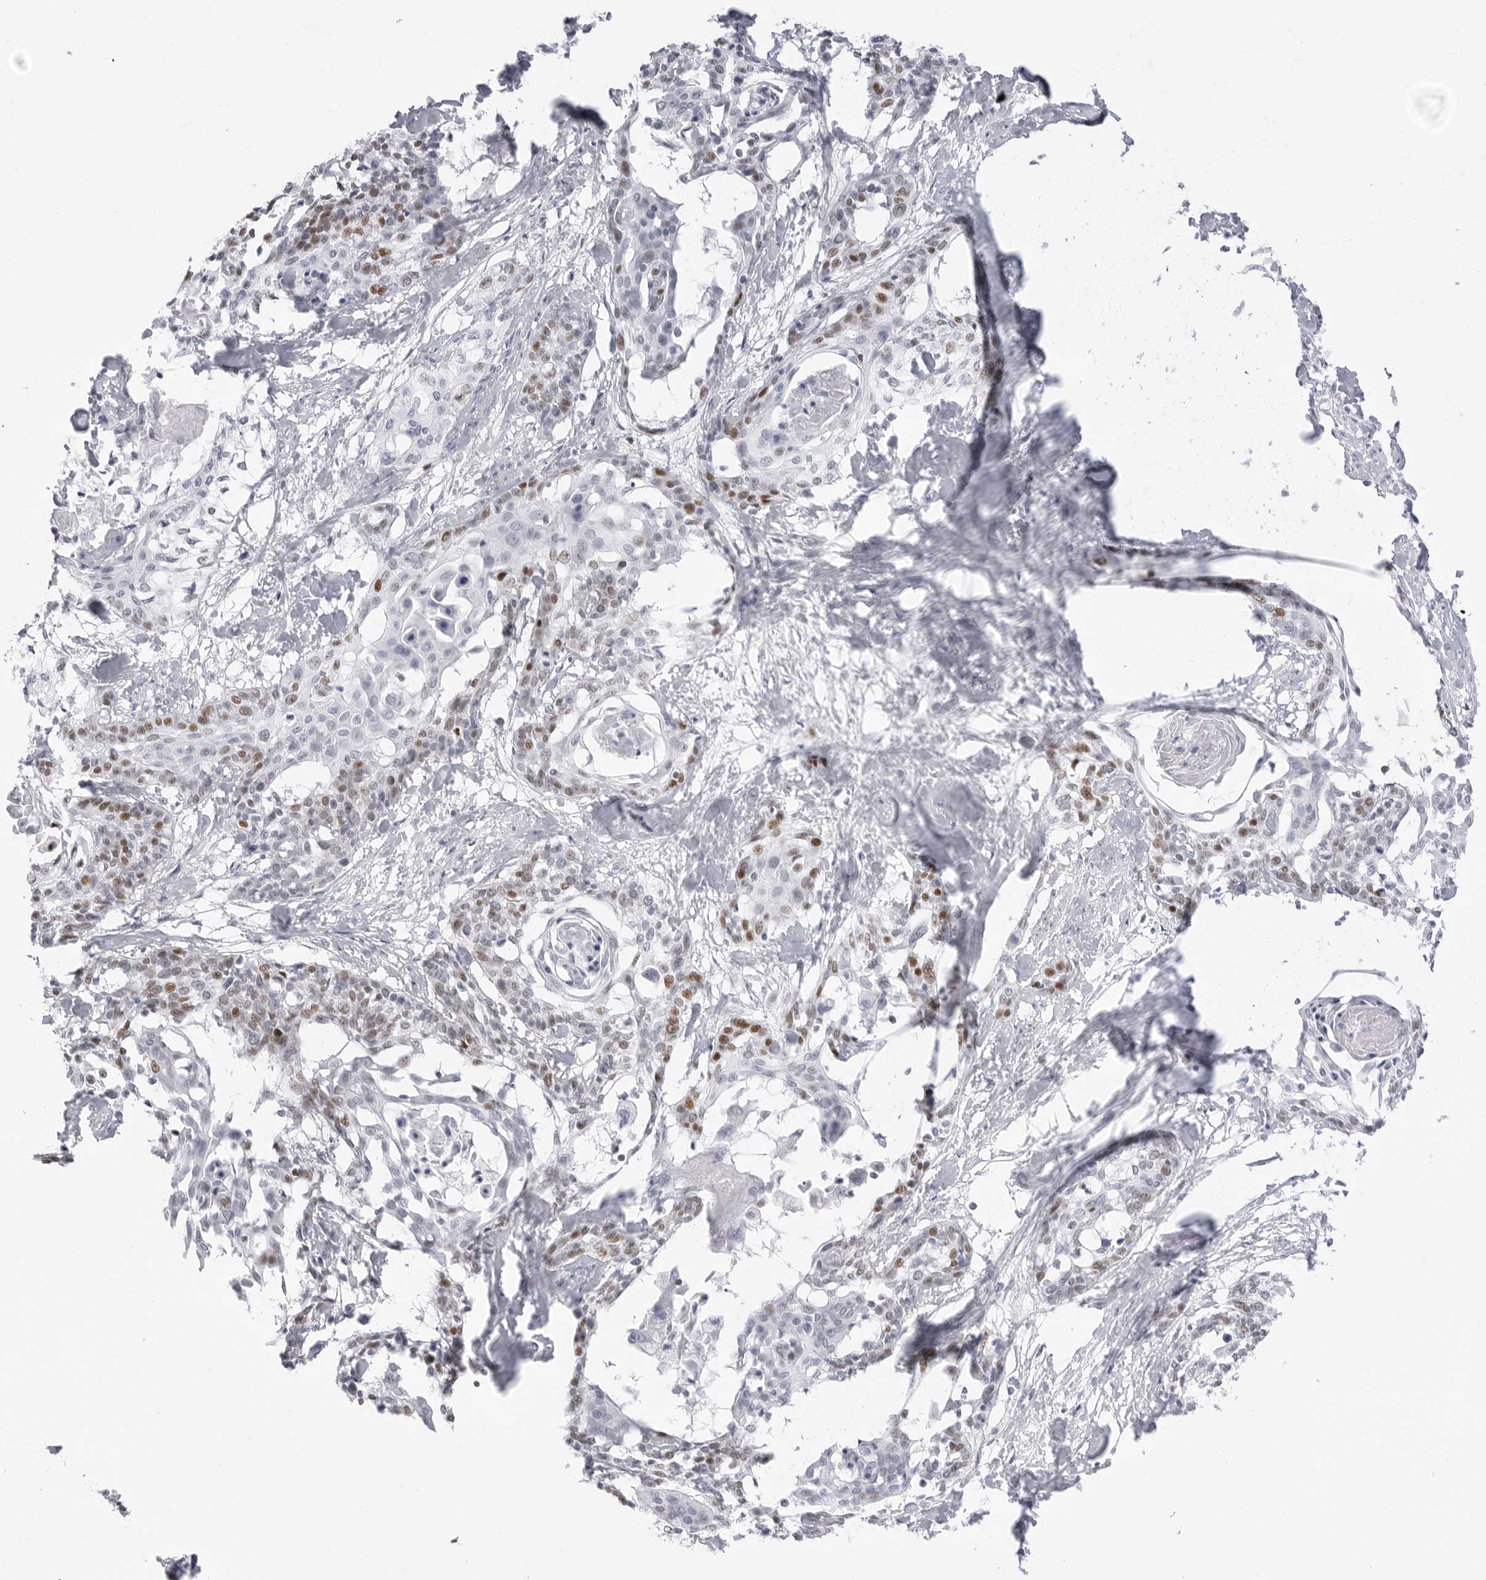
{"staining": {"intensity": "moderate", "quantity": "25%-75%", "location": "nuclear"}, "tissue": "cervical cancer", "cell_type": "Tumor cells", "image_type": "cancer", "snomed": [{"axis": "morphology", "description": "Squamous cell carcinoma, NOS"}, {"axis": "topography", "description": "Cervix"}], "caption": "Cervical cancer (squamous cell carcinoma) was stained to show a protein in brown. There is medium levels of moderate nuclear expression in about 25%-75% of tumor cells.", "gene": "NASP", "patient": {"sex": "female", "age": 57}}